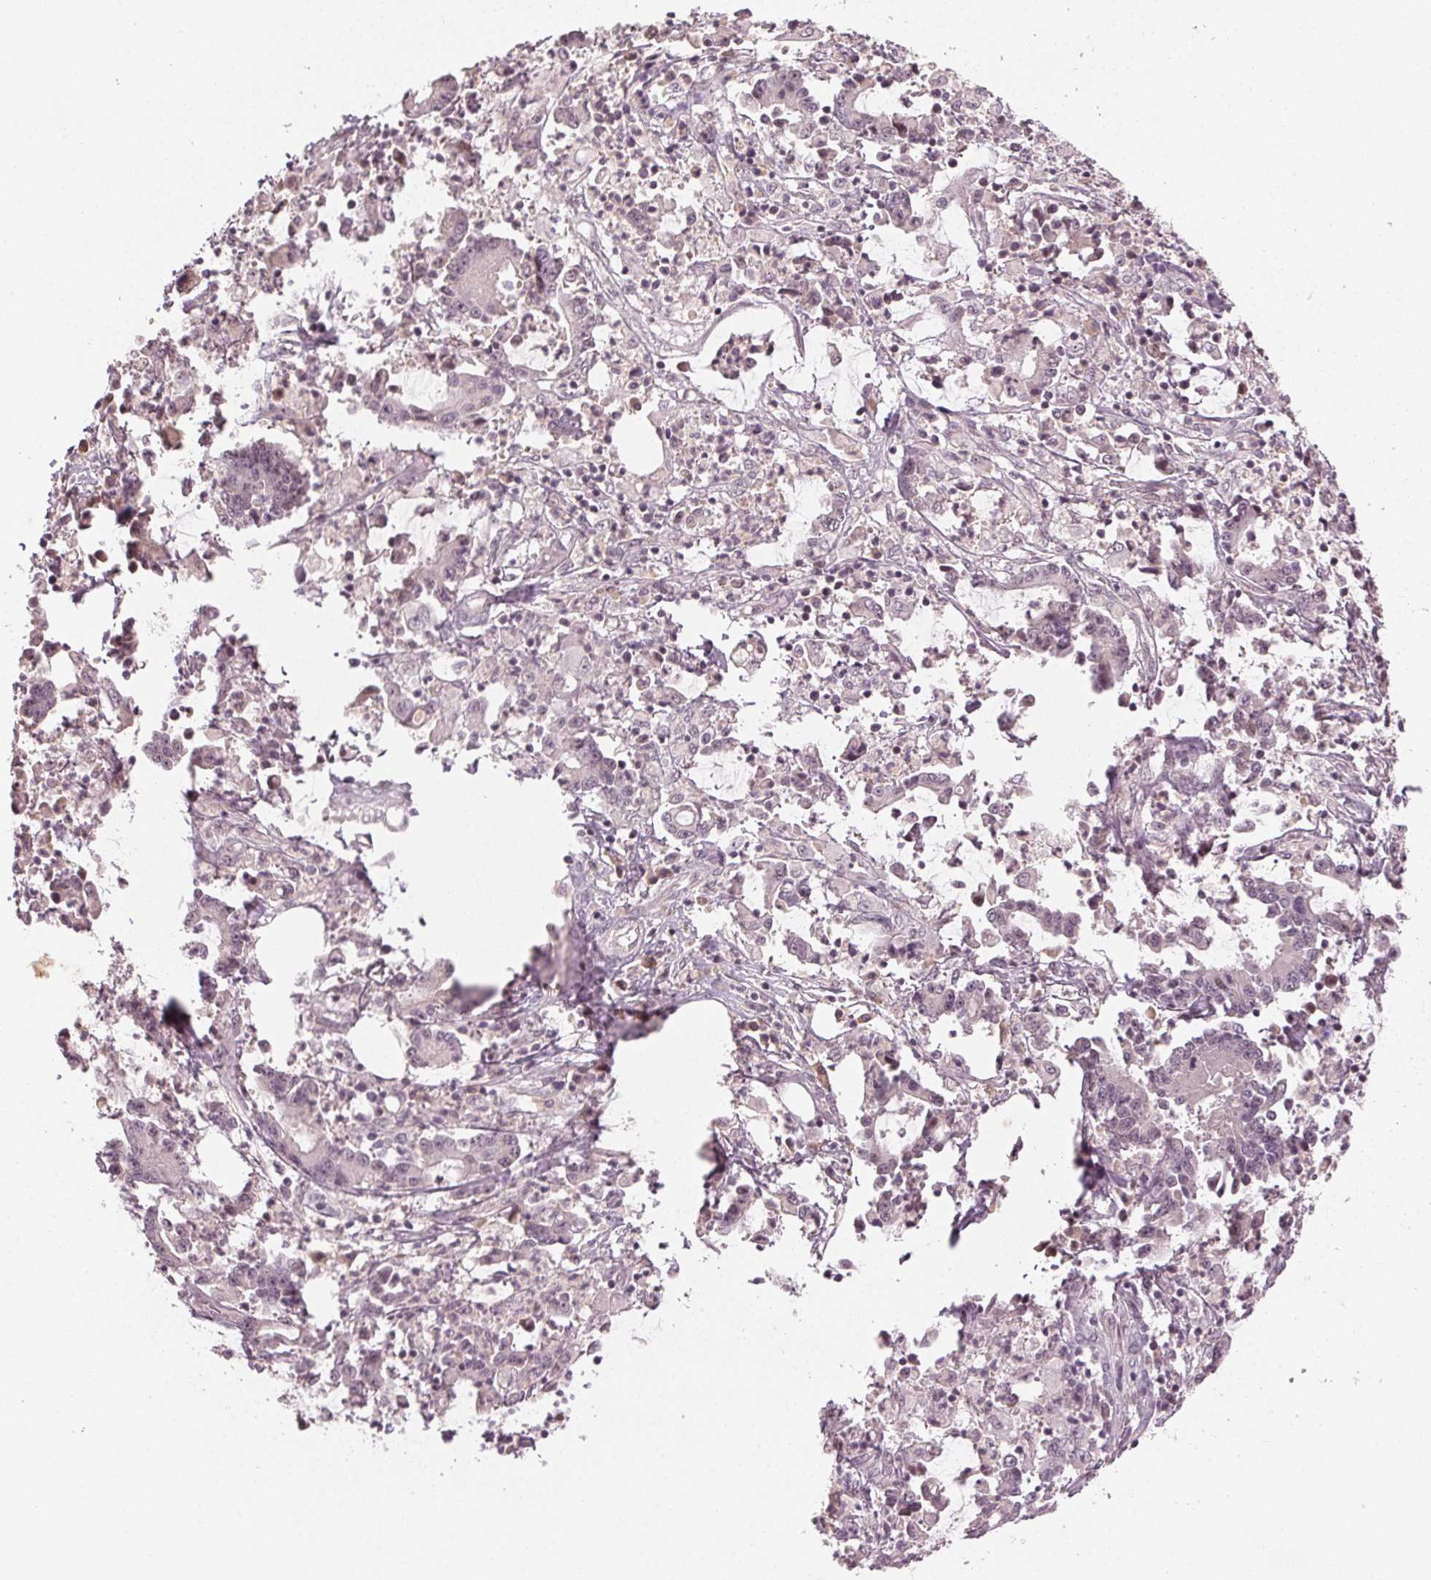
{"staining": {"intensity": "negative", "quantity": "none", "location": "none"}, "tissue": "stomach cancer", "cell_type": "Tumor cells", "image_type": "cancer", "snomed": [{"axis": "morphology", "description": "Adenocarcinoma, NOS"}, {"axis": "topography", "description": "Stomach, upper"}], "caption": "Immunohistochemical staining of stomach adenocarcinoma shows no significant positivity in tumor cells. The staining was performed using DAB (3,3'-diaminobenzidine) to visualize the protein expression in brown, while the nuclei were stained in blue with hematoxylin (Magnification: 20x).", "gene": "TUB", "patient": {"sex": "male", "age": 68}}